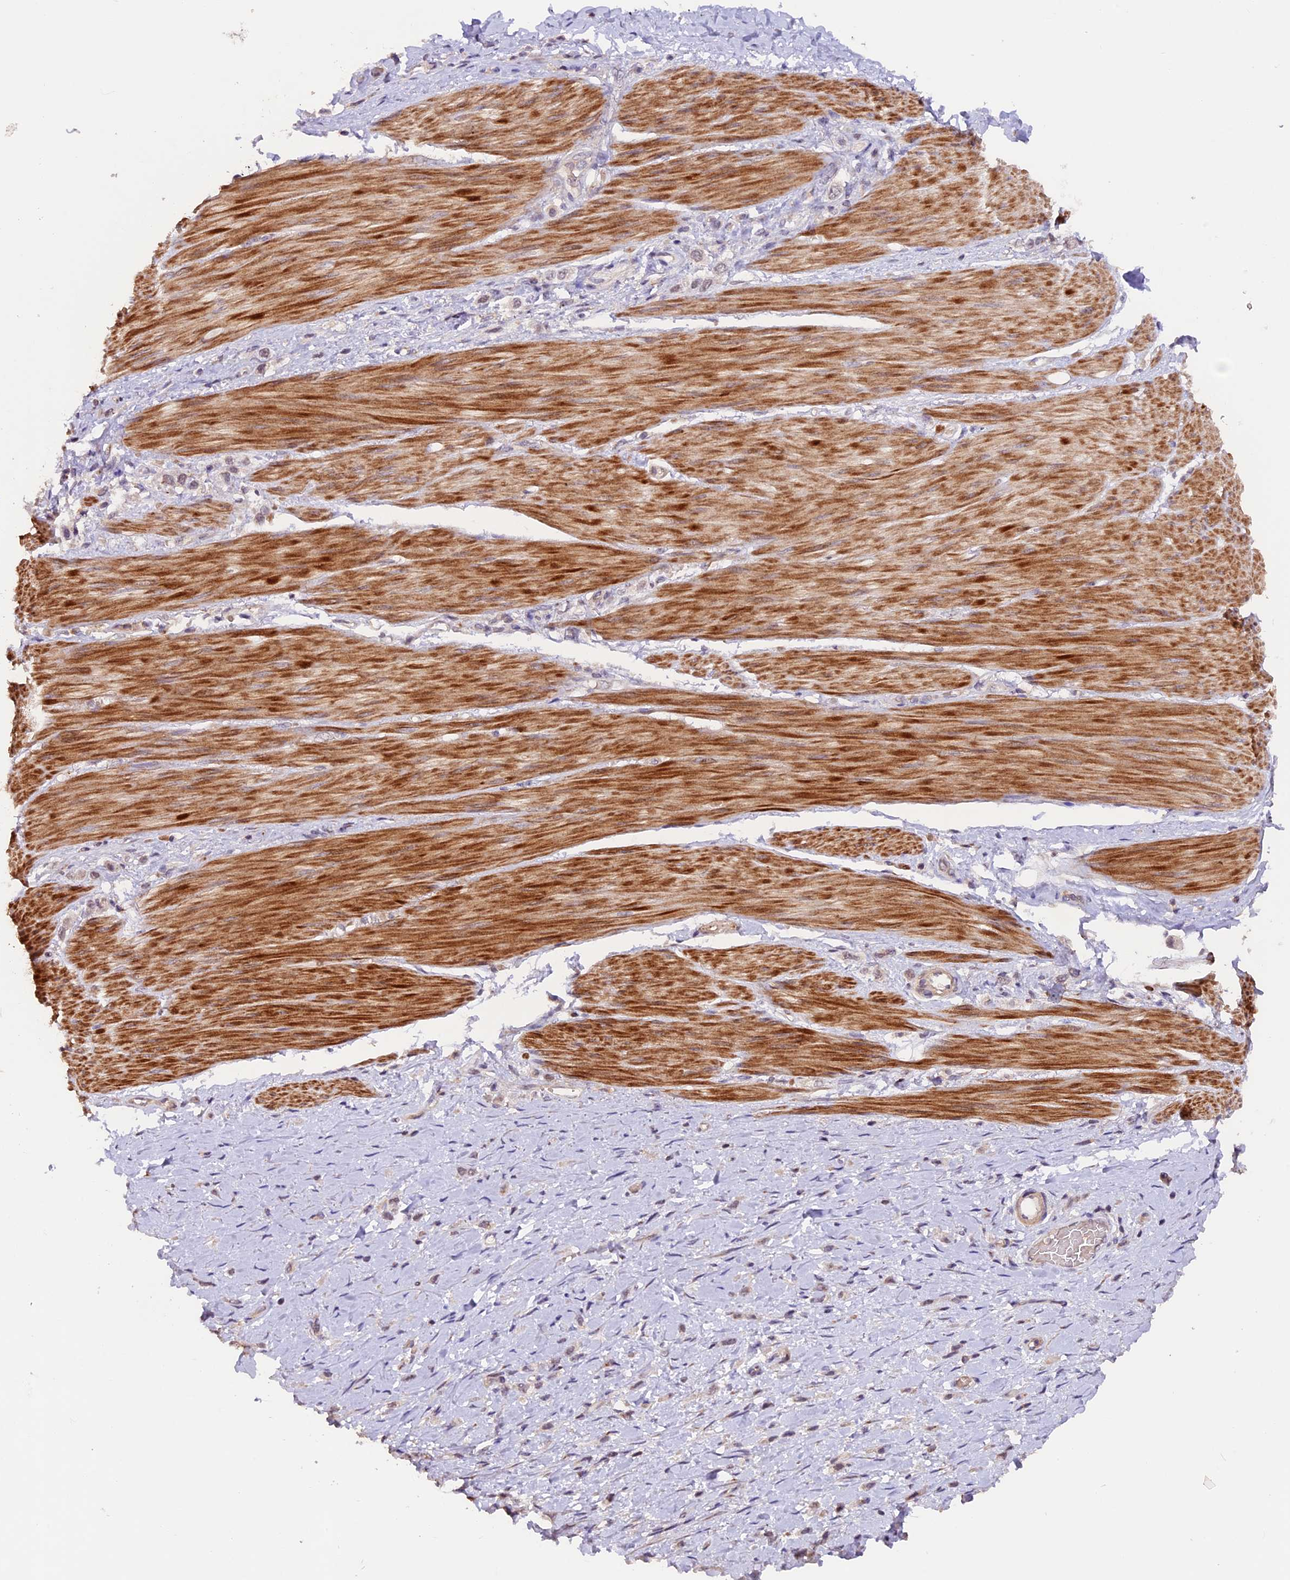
{"staining": {"intensity": "negative", "quantity": "none", "location": "none"}, "tissue": "stomach cancer", "cell_type": "Tumor cells", "image_type": "cancer", "snomed": [{"axis": "morphology", "description": "Adenocarcinoma, NOS"}, {"axis": "topography", "description": "Stomach"}], "caption": "Human stomach adenocarcinoma stained for a protein using IHC demonstrates no staining in tumor cells.", "gene": "GNB5", "patient": {"sex": "female", "age": 65}}